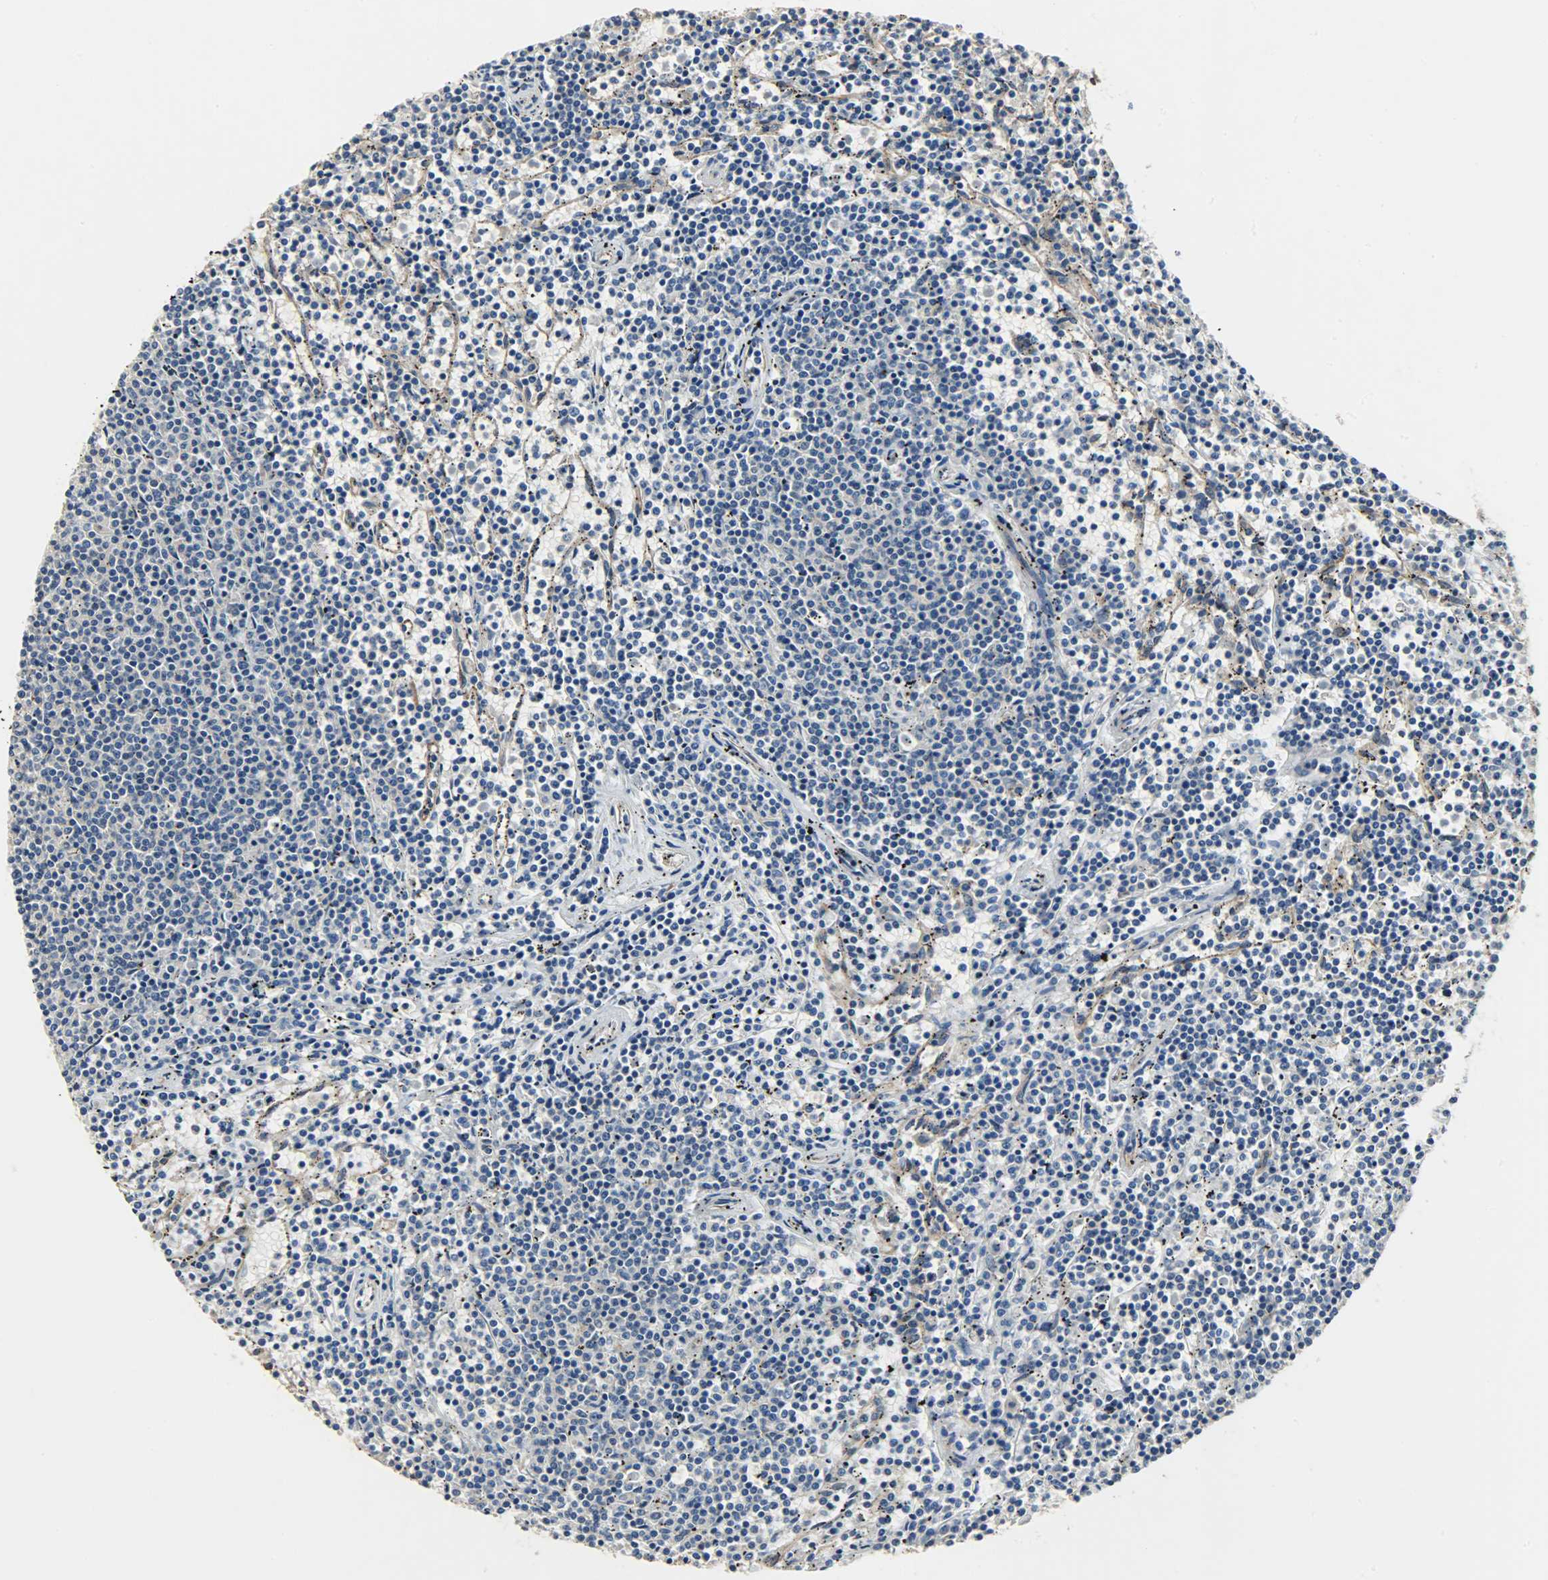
{"staining": {"intensity": "negative", "quantity": "none", "location": "none"}, "tissue": "lymphoma", "cell_type": "Tumor cells", "image_type": "cancer", "snomed": [{"axis": "morphology", "description": "Malignant lymphoma, non-Hodgkin's type, Low grade"}, {"axis": "topography", "description": "Spleen"}], "caption": "This is an IHC image of low-grade malignant lymphoma, non-Hodgkin's type. There is no expression in tumor cells.", "gene": "KIAA1217", "patient": {"sex": "female", "age": 50}}